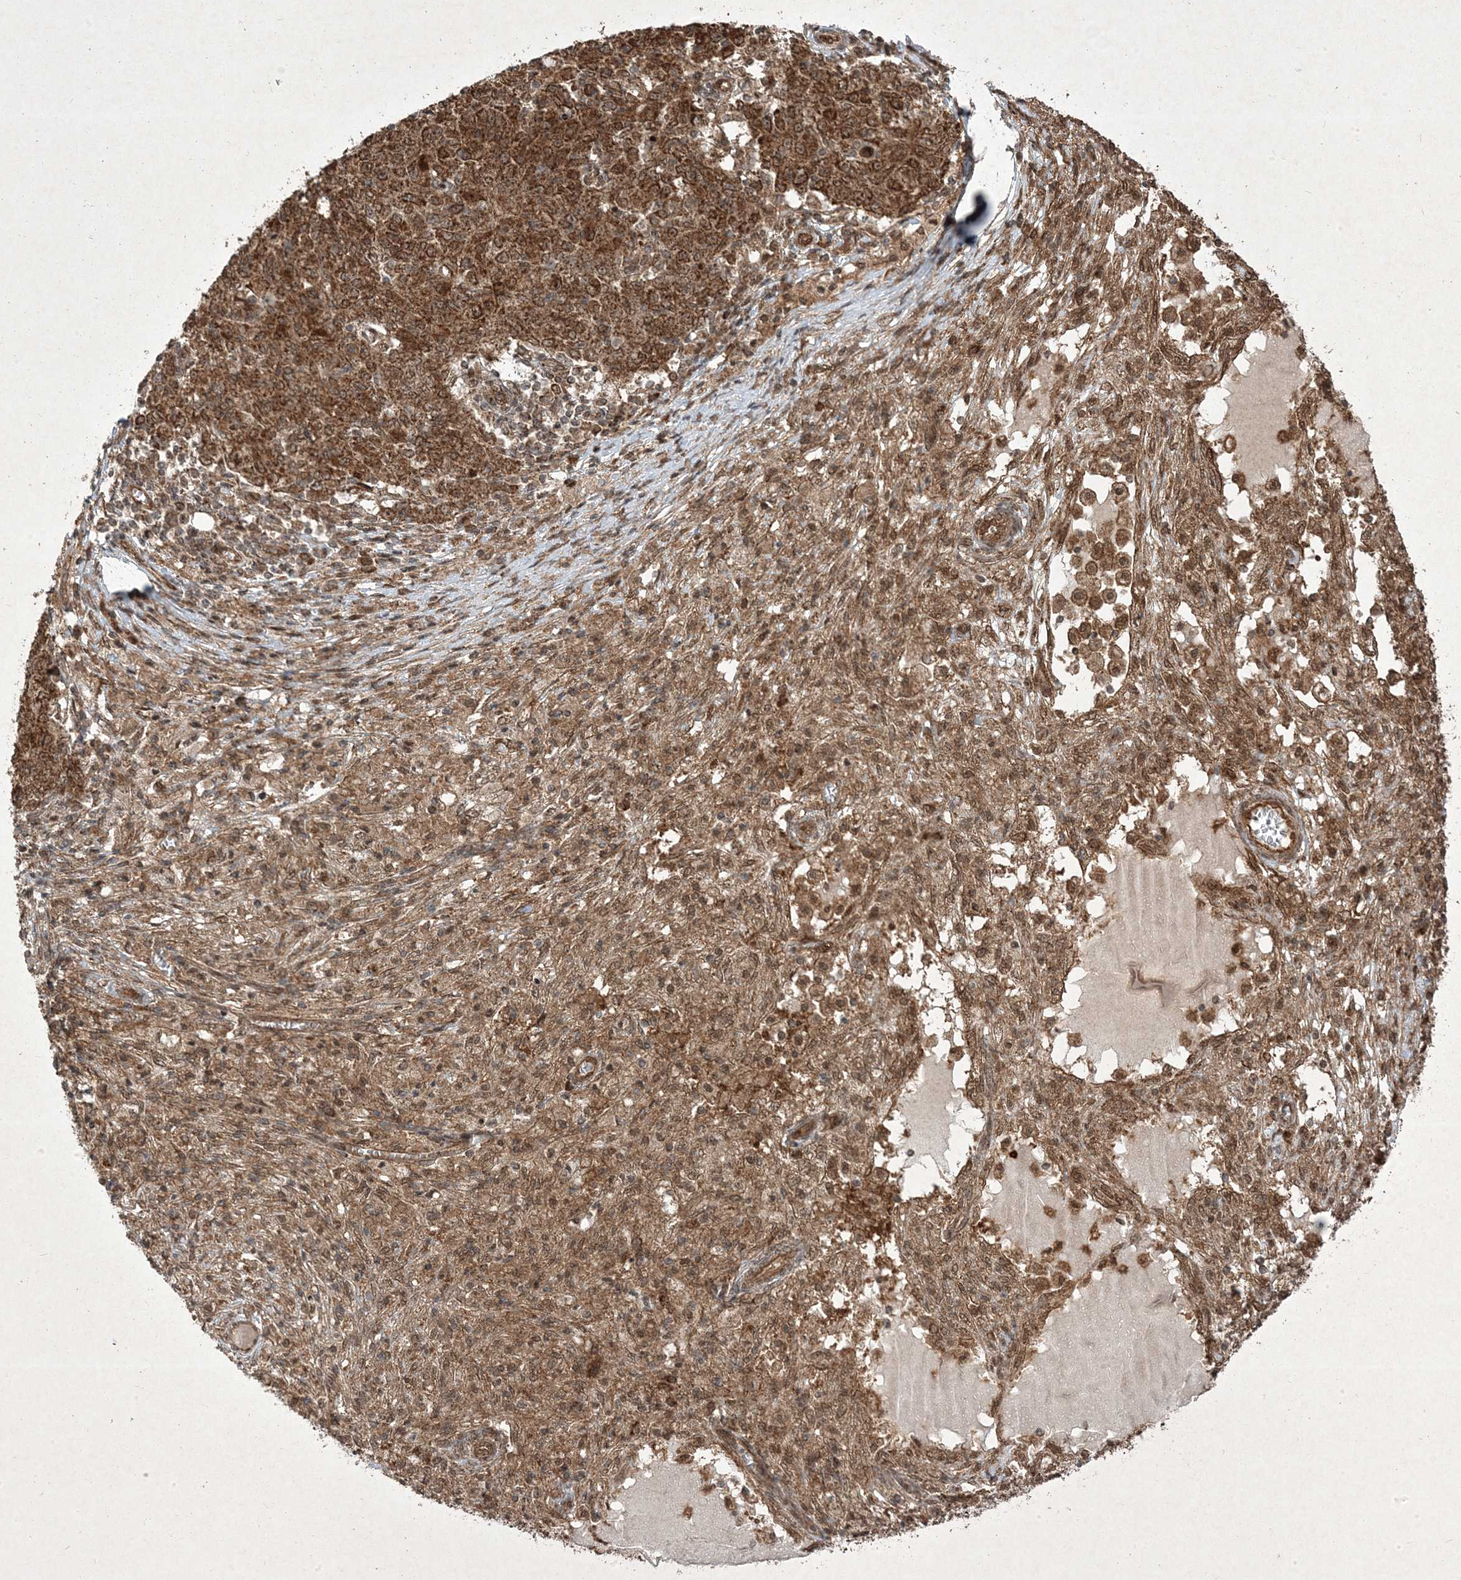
{"staining": {"intensity": "moderate", "quantity": ">75%", "location": "cytoplasmic/membranous,nuclear"}, "tissue": "ovarian cancer", "cell_type": "Tumor cells", "image_type": "cancer", "snomed": [{"axis": "morphology", "description": "Carcinoma, endometroid"}, {"axis": "topography", "description": "Ovary"}], "caption": "A photomicrograph of human endometroid carcinoma (ovarian) stained for a protein displays moderate cytoplasmic/membranous and nuclear brown staining in tumor cells. (Brightfield microscopy of DAB IHC at high magnification).", "gene": "PLEKHM2", "patient": {"sex": "female", "age": 42}}